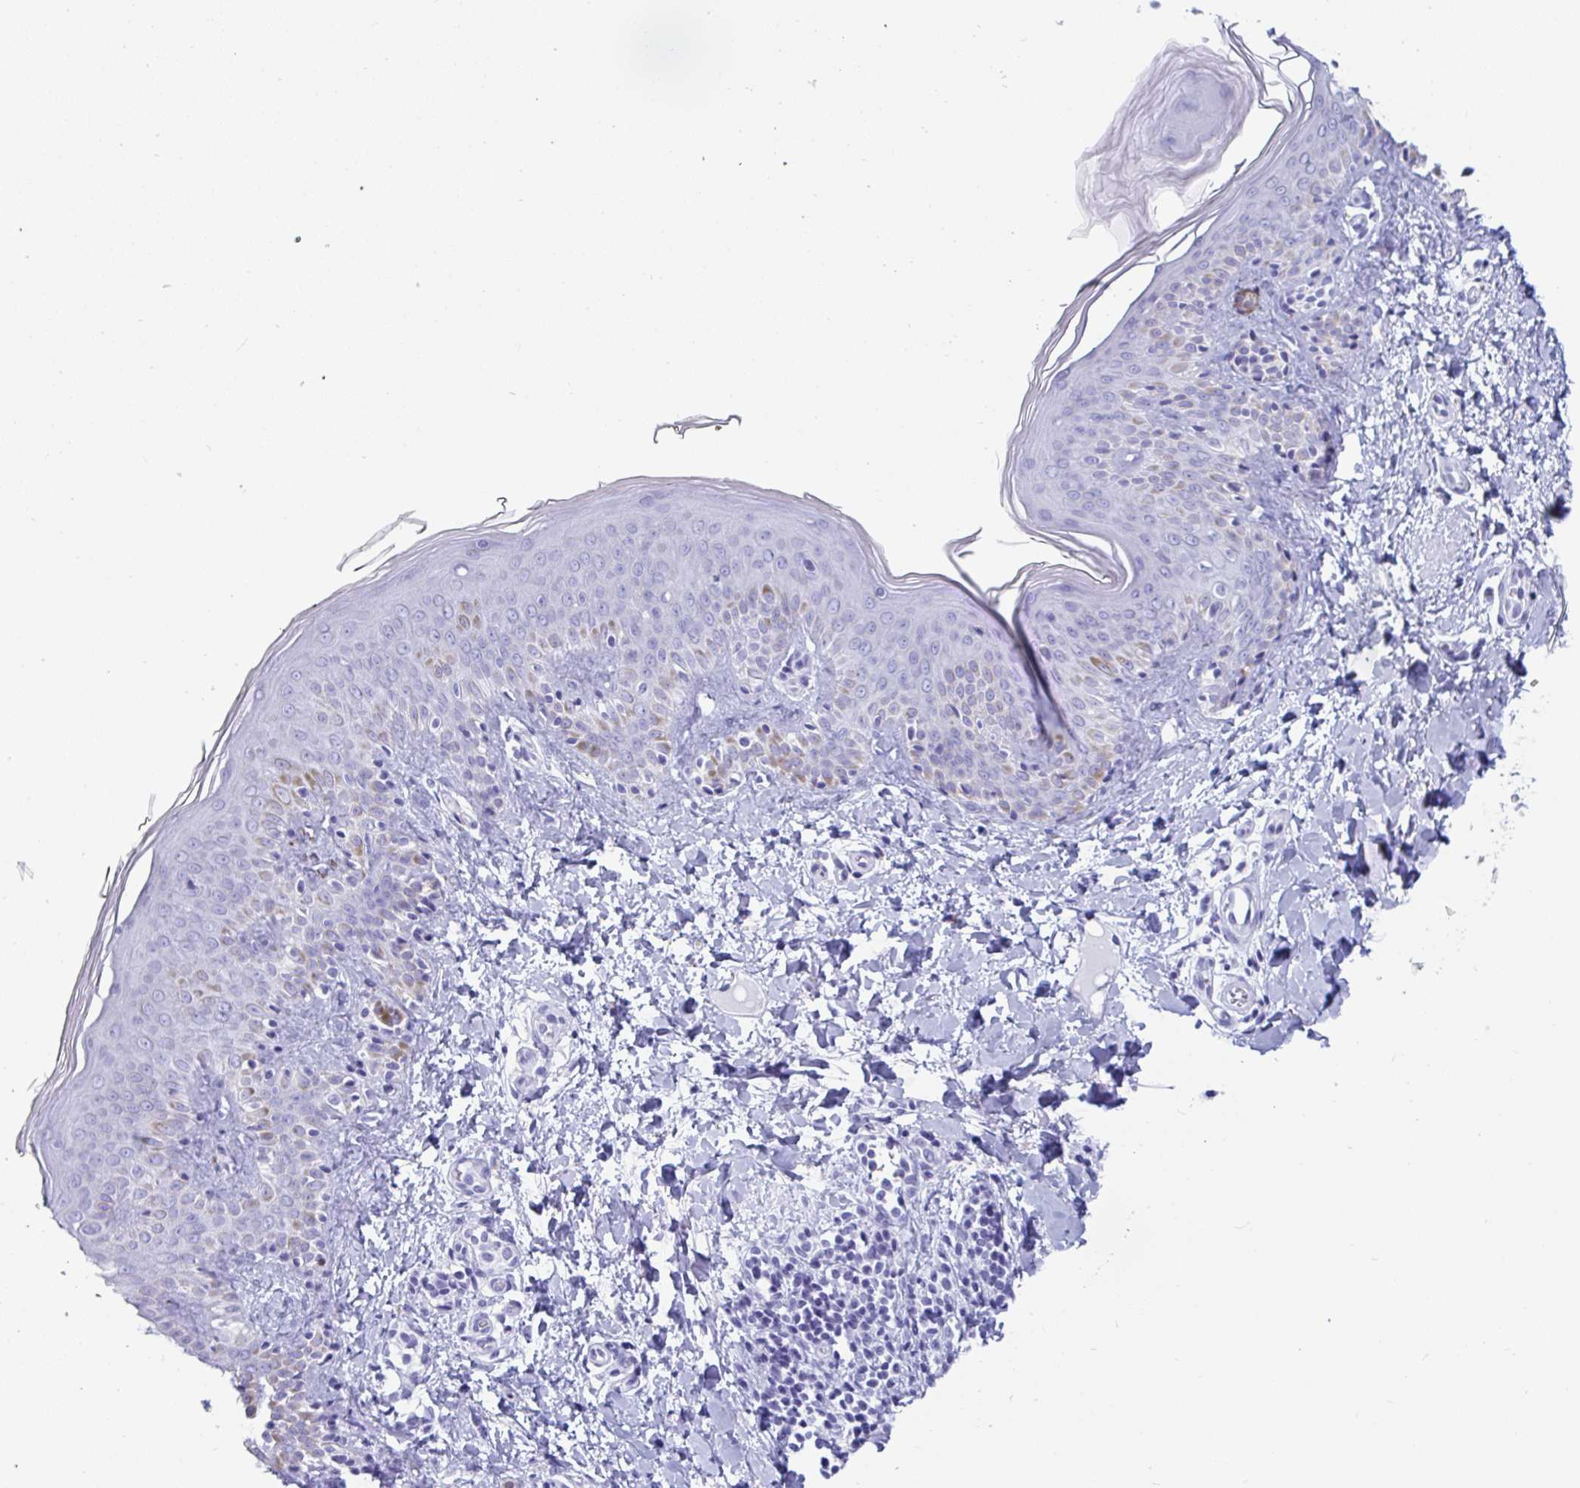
{"staining": {"intensity": "negative", "quantity": "none", "location": "none"}, "tissue": "skin", "cell_type": "Fibroblasts", "image_type": "normal", "snomed": [{"axis": "morphology", "description": "Normal tissue, NOS"}, {"axis": "topography", "description": "Skin"}], "caption": "High power microscopy photomicrograph of an immunohistochemistry image of unremarkable skin, revealing no significant staining in fibroblasts. Nuclei are stained in blue.", "gene": "GKN2", "patient": {"sex": "male", "age": 16}}